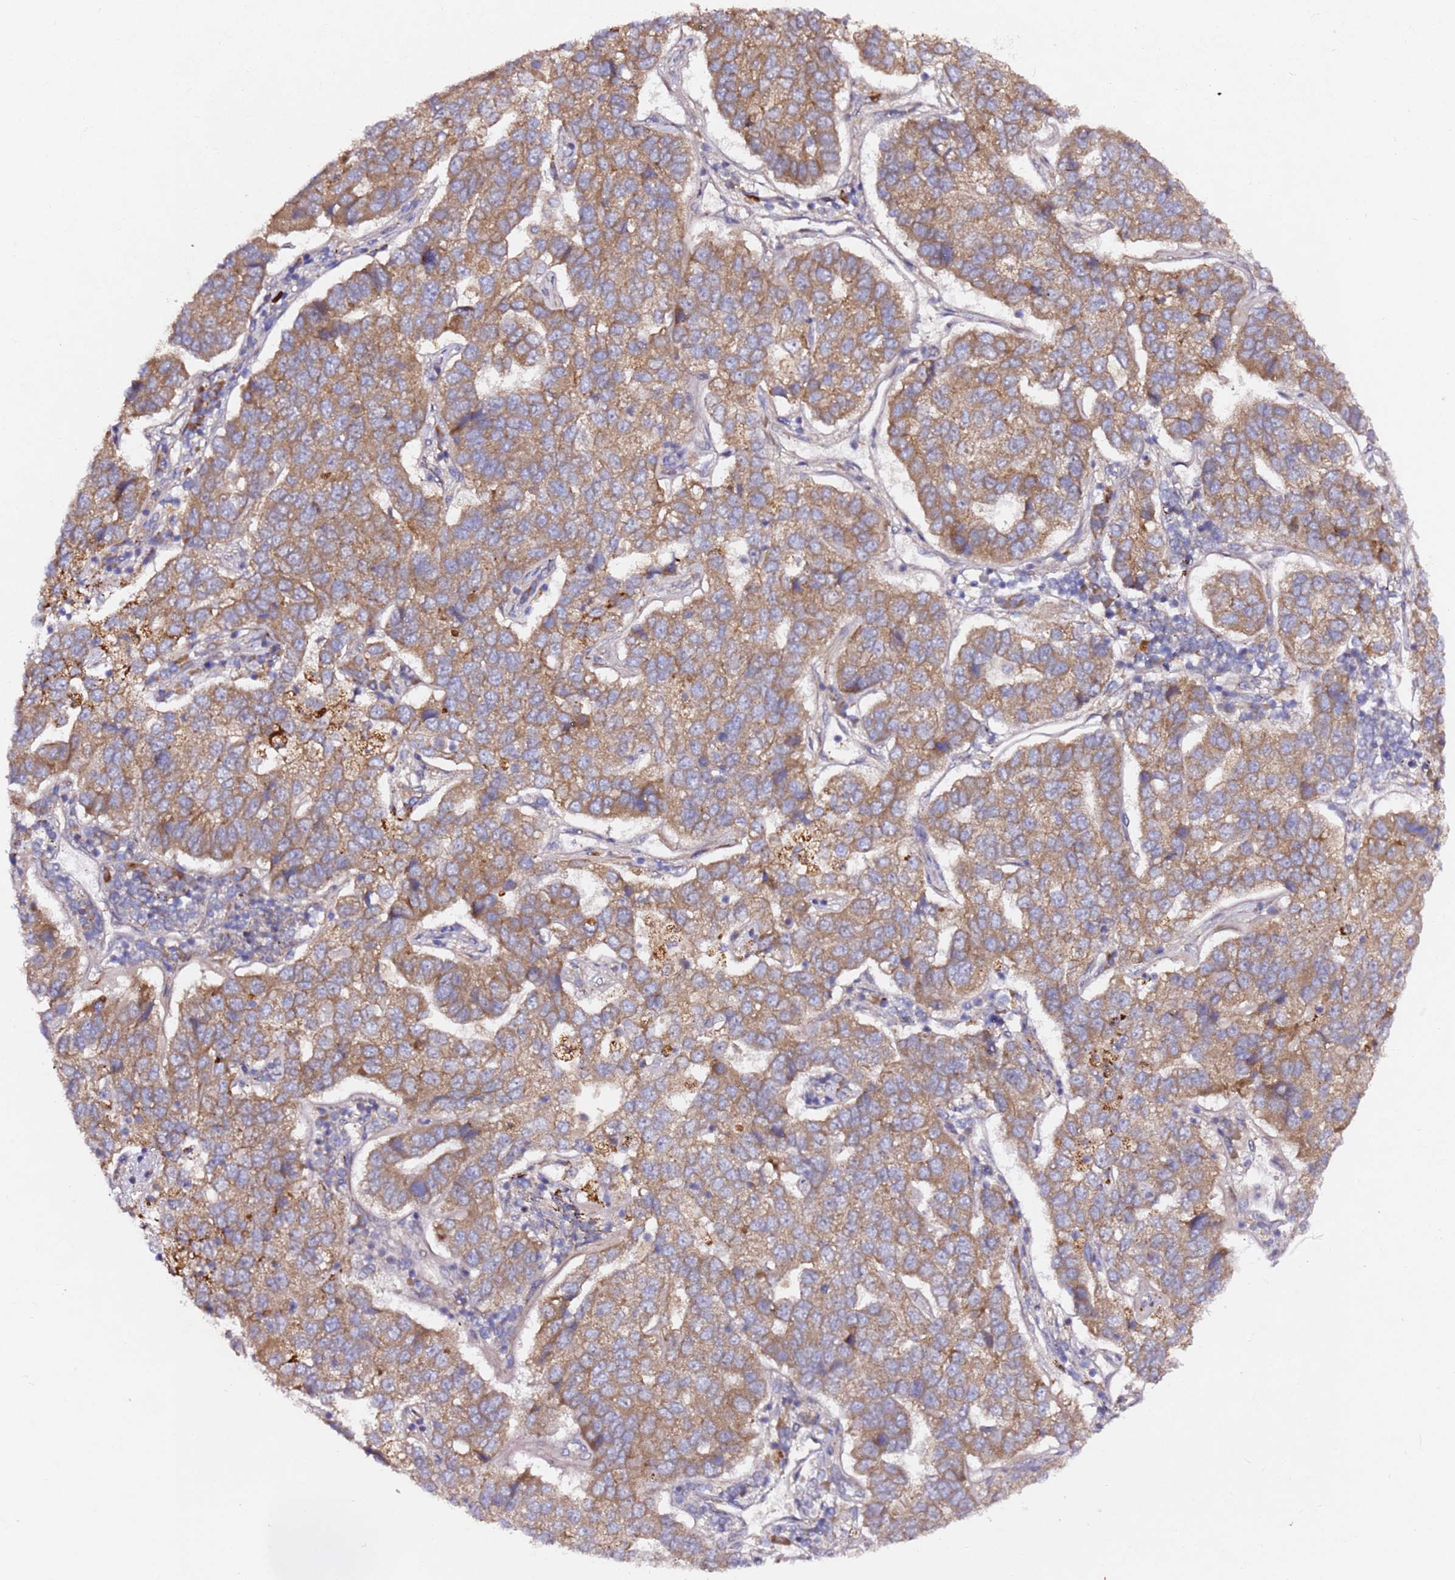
{"staining": {"intensity": "moderate", "quantity": ">75%", "location": "cytoplasmic/membranous"}, "tissue": "pancreatic cancer", "cell_type": "Tumor cells", "image_type": "cancer", "snomed": [{"axis": "morphology", "description": "Adenocarcinoma, NOS"}, {"axis": "topography", "description": "Pancreas"}], "caption": "Pancreatic adenocarcinoma stained for a protein shows moderate cytoplasmic/membranous positivity in tumor cells. (Stains: DAB in brown, nuclei in blue, Microscopy: brightfield microscopy at high magnification).", "gene": "ALG11", "patient": {"sex": "female", "age": 61}}